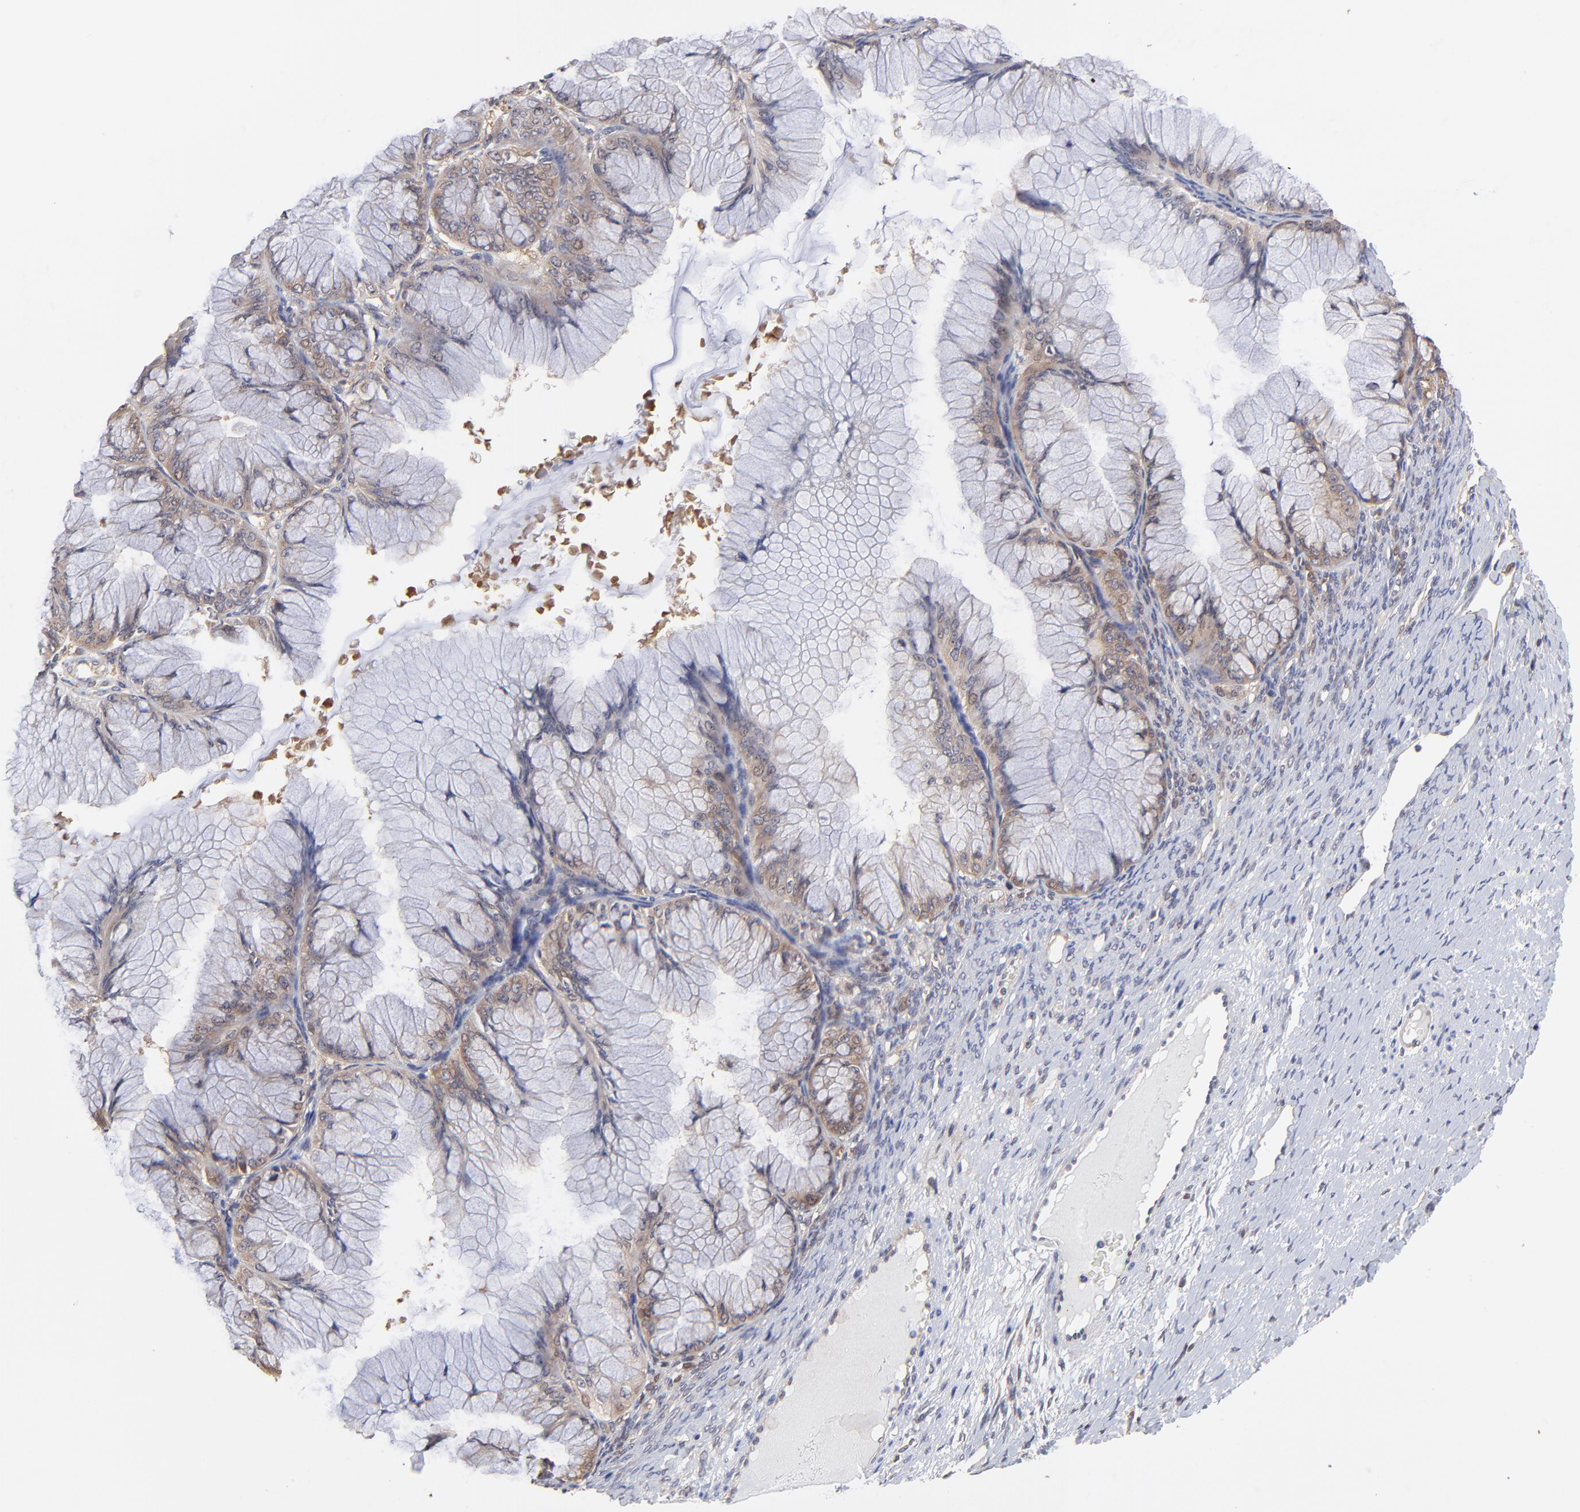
{"staining": {"intensity": "weak", "quantity": ">75%", "location": "cytoplasmic/membranous"}, "tissue": "ovarian cancer", "cell_type": "Tumor cells", "image_type": "cancer", "snomed": [{"axis": "morphology", "description": "Cystadenocarcinoma, mucinous, NOS"}, {"axis": "topography", "description": "Ovary"}], "caption": "About >75% of tumor cells in ovarian cancer (mucinous cystadenocarcinoma) demonstrate weak cytoplasmic/membranous protein positivity as visualized by brown immunohistochemical staining.", "gene": "GART", "patient": {"sex": "female", "age": 63}}